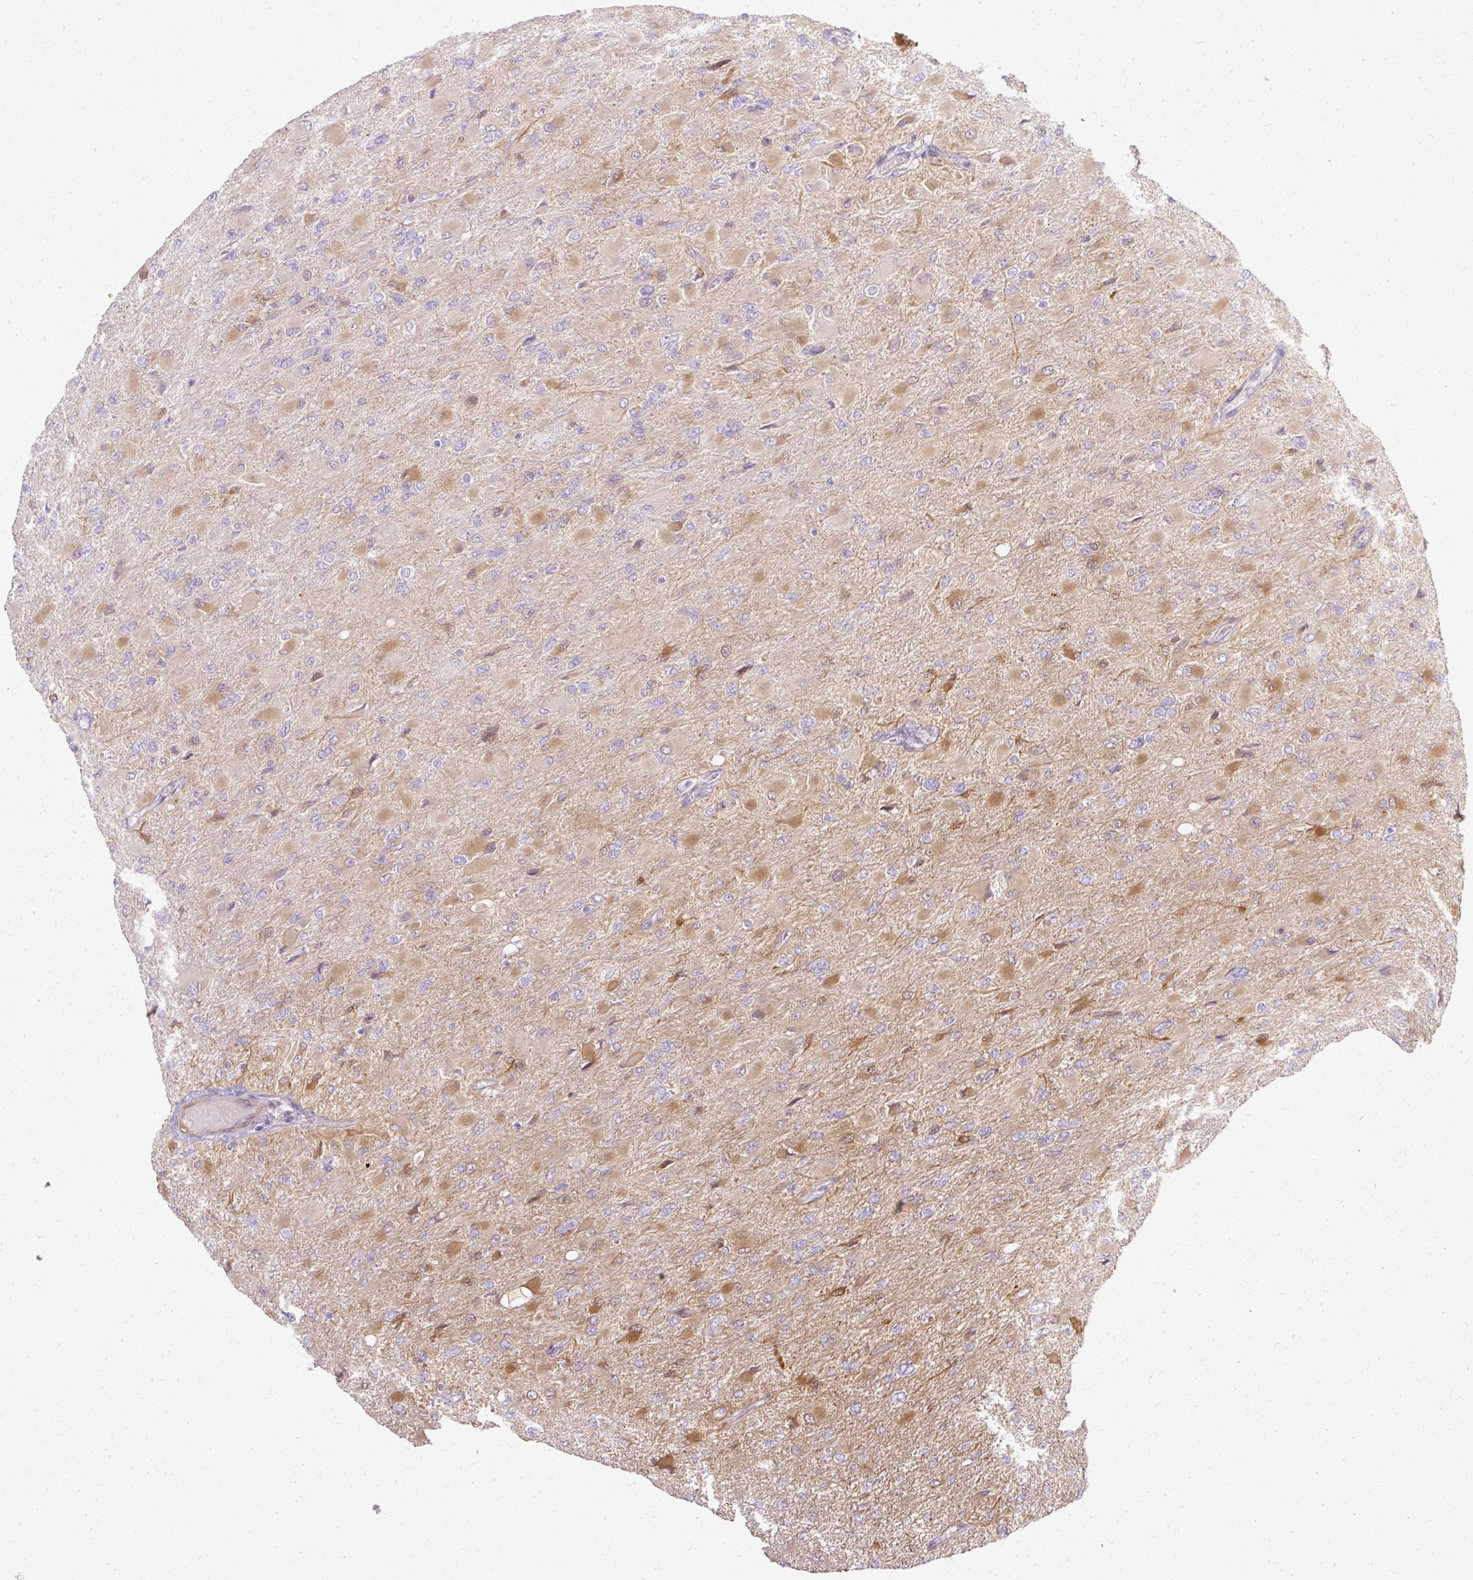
{"staining": {"intensity": "moderate", "quantity": "<25%", "location": "cytoplasmic/membranous"}, "tissue": "glioma", "cell_type": "Tumor cells", "image_type": "cancer", "snomed": [{"axis": "morphology", "description": "Glioma, malignant, High grade"}, {"axis": "topography", "description": "Cerebral cortex"}], "caption": "Brown immunohistochemical staining in glioma displays moderate cytoplasmic/membranous expression in about <25% of tumor cells.", "gene": "CNN3", "patient": {"sex": "female", "age": 36}}